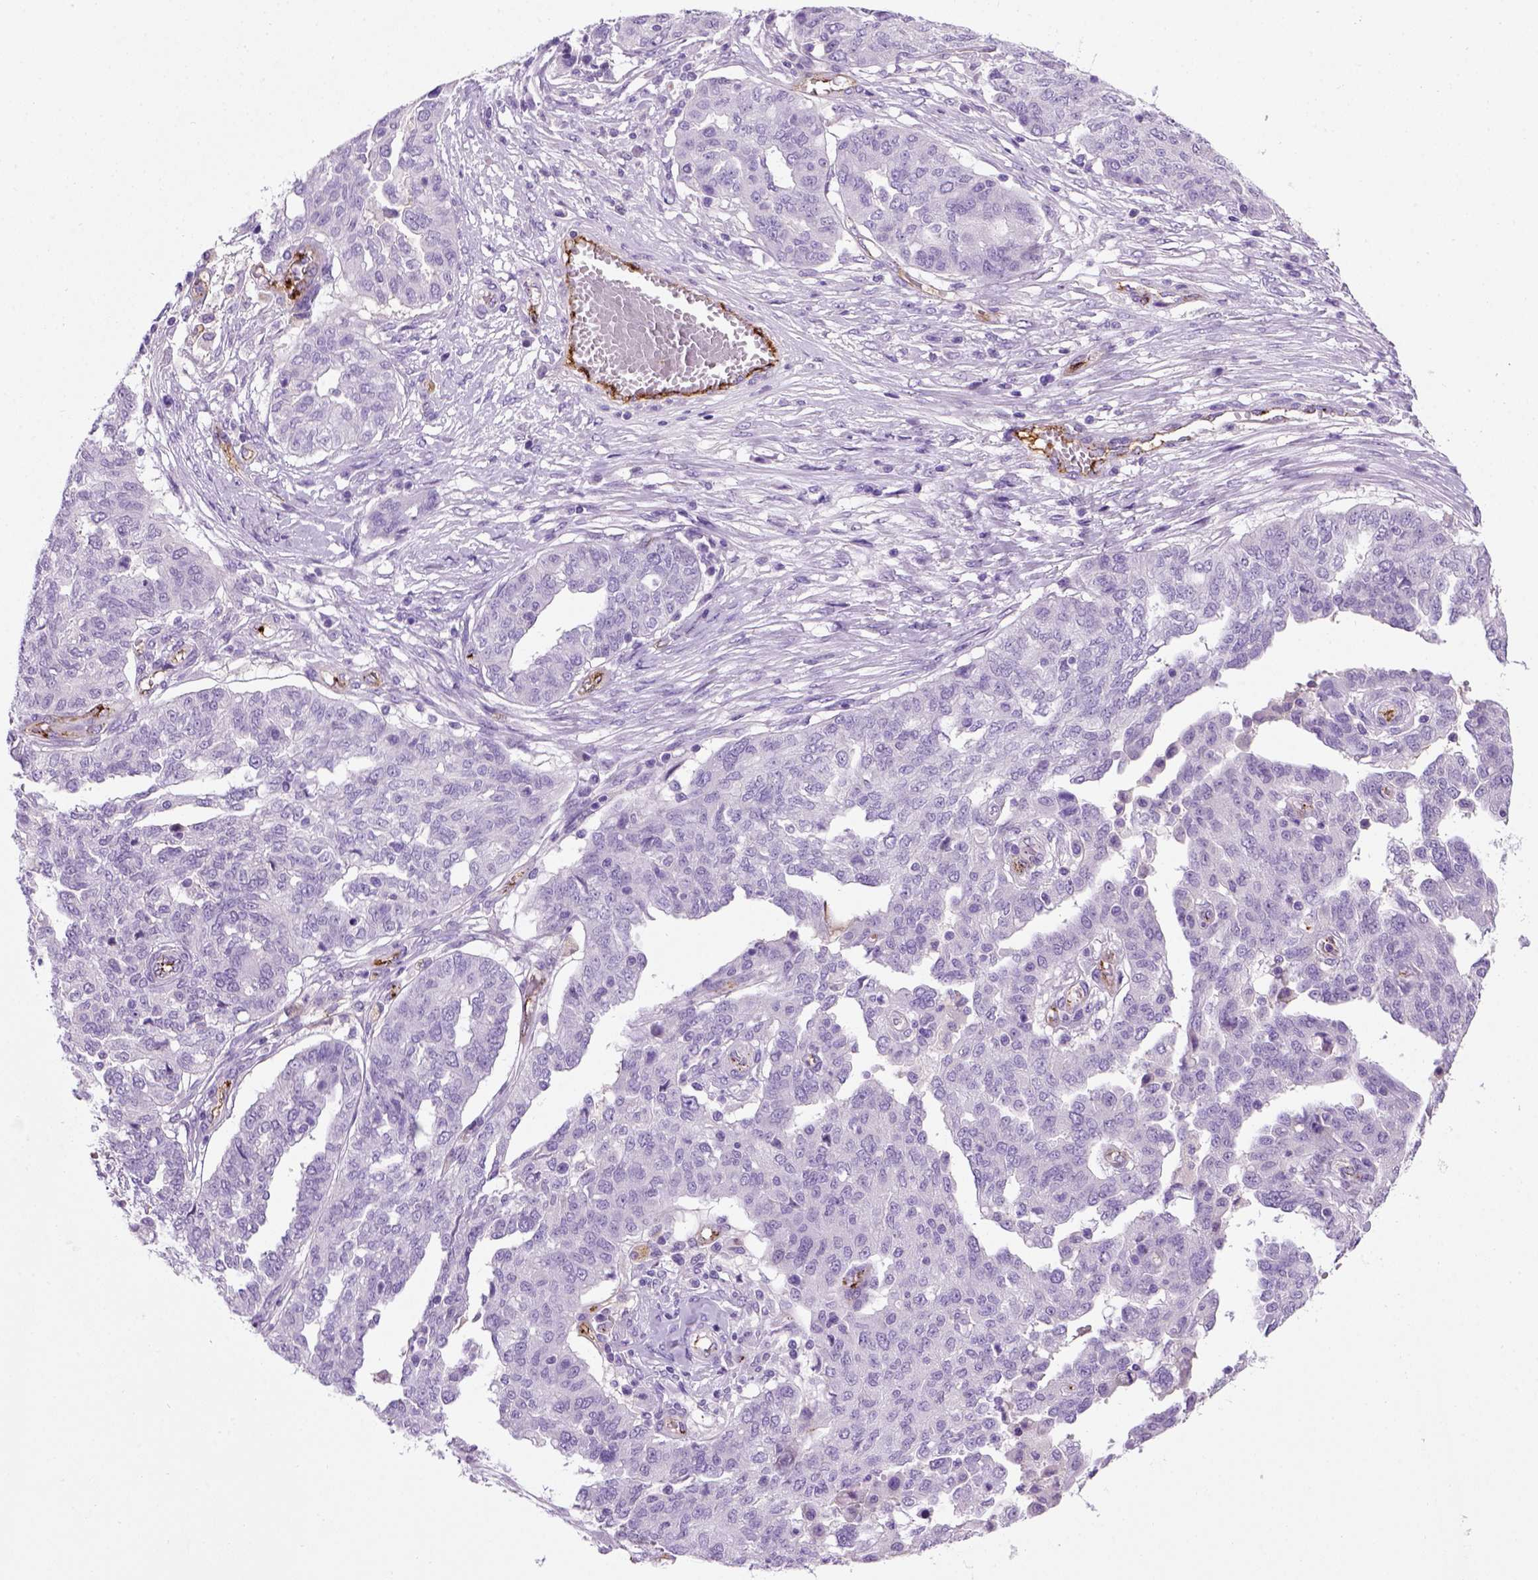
{"staining": {"intensity": "negative", "quantity": "none", "location": "none"}, "tissue": "ovarian cancer", "cell_type": "Tumor cells", "image_type": "cancer", "snomed": [{"axis": "morphology", "description": "Cystadenocarcinoma, serous, NOS"}, {"axis": "topography", "description": "Ovary"}], "caption": "Immunohistochemistry of ovarian serous cystadenocarcinoma displays no expression in tumor cells. Brightfield microscopy of immunohistochemistry (IHC) stained with DAB (3,3'-diaminobenzidine) (brown) and hematoxylin (blue), captured at high magnification.", "gene": "VWF", "patient": {"sex": "female", "age": 67}}